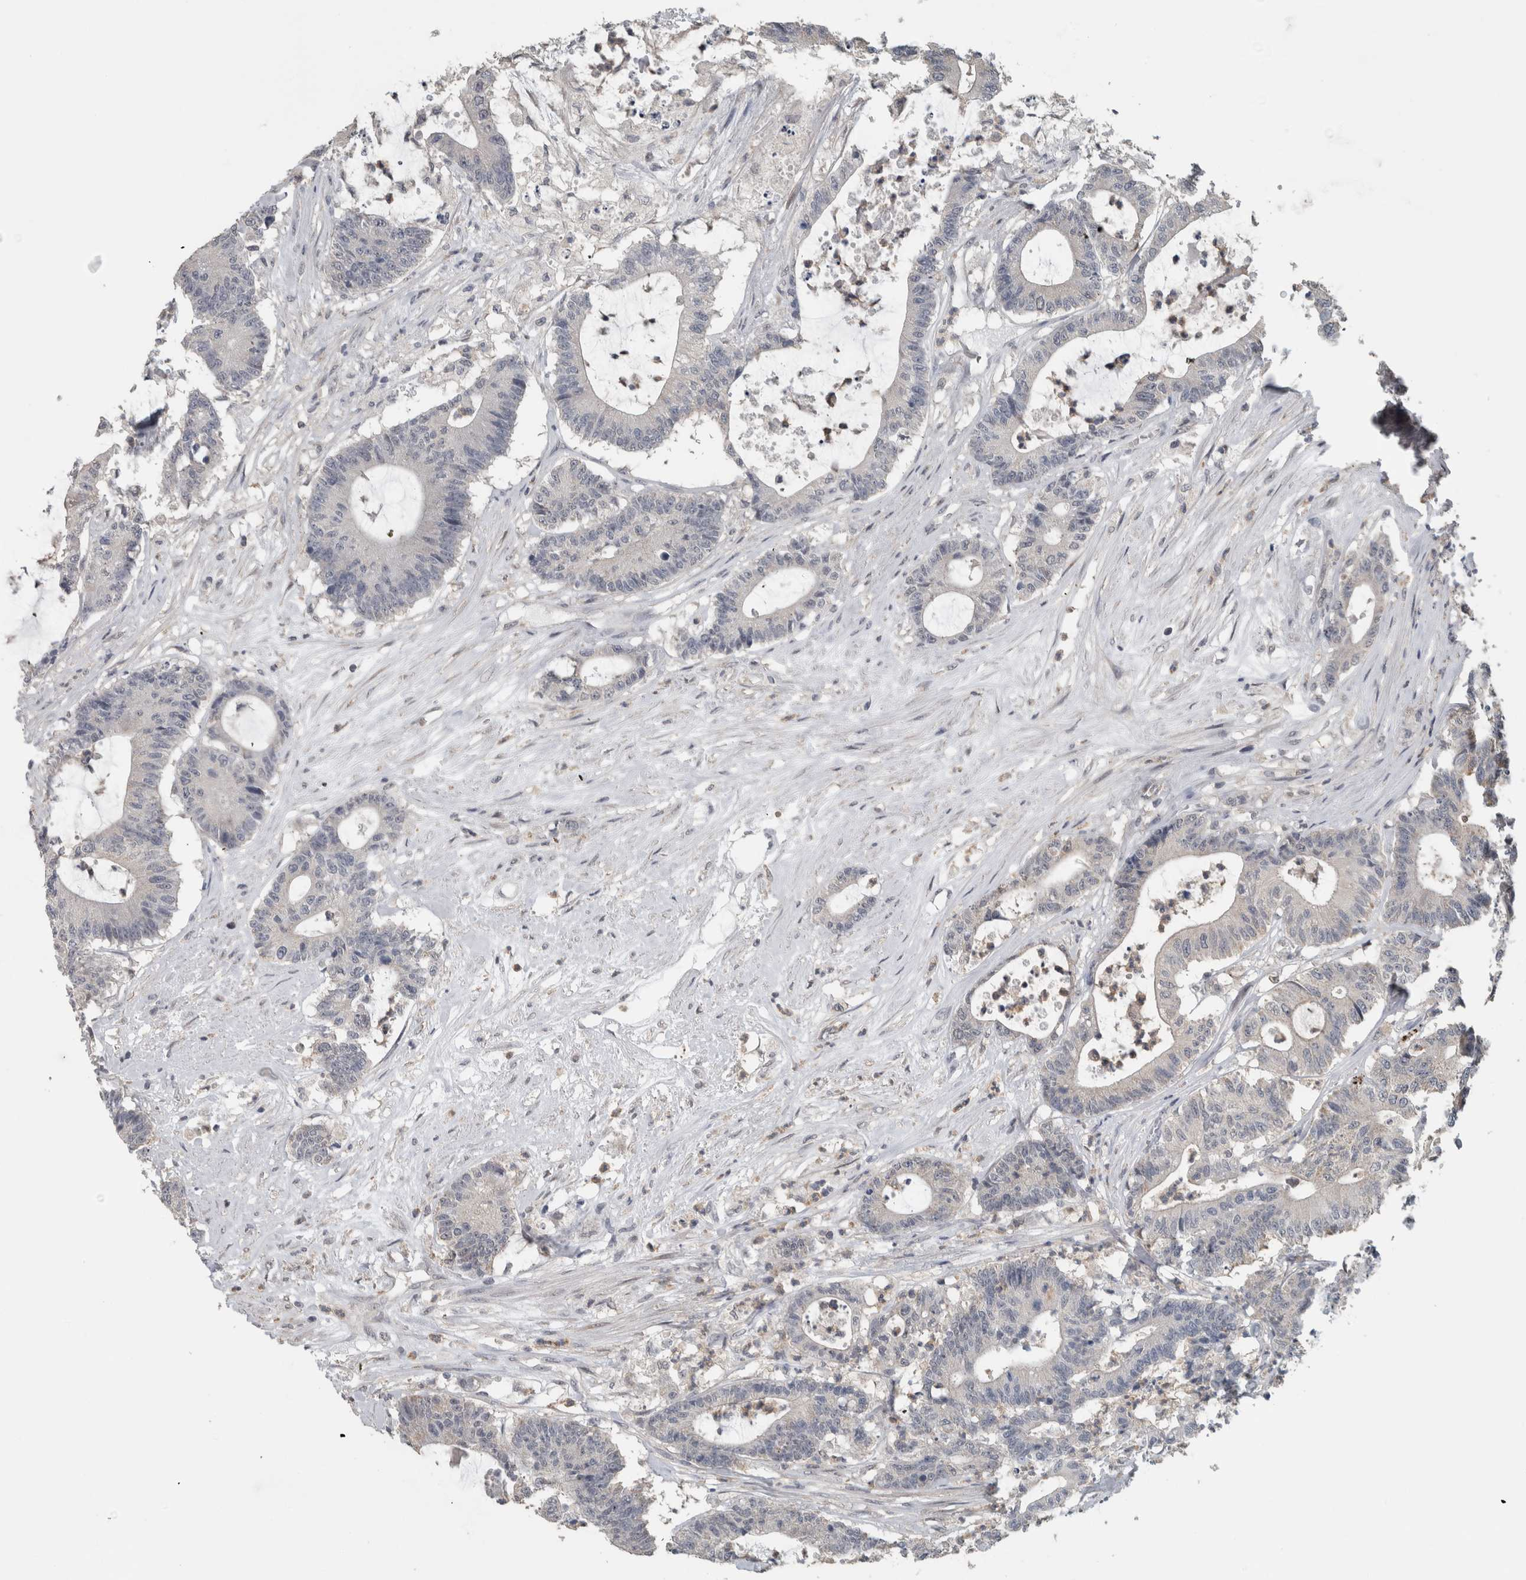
{"staining": {"intensity": "negative", "quantity": "none", "location": "none"}, "tissue": "colorectal cancer", "cell_type": "Tumor cells", "image_type": "cancer", "snomed": [{"axis": "morphology", "description": "Adenocarcinoma, NOS"}, {"axis": "topography", "description": "Colon"}], "caption": "An immunohistochemistry photomicrograph of colorectal cancer is shown. There is no staining in tumor cells of colorectal cancer.", "gene": "ACSF2", "patient": {"sex": "female", "age": 84}}